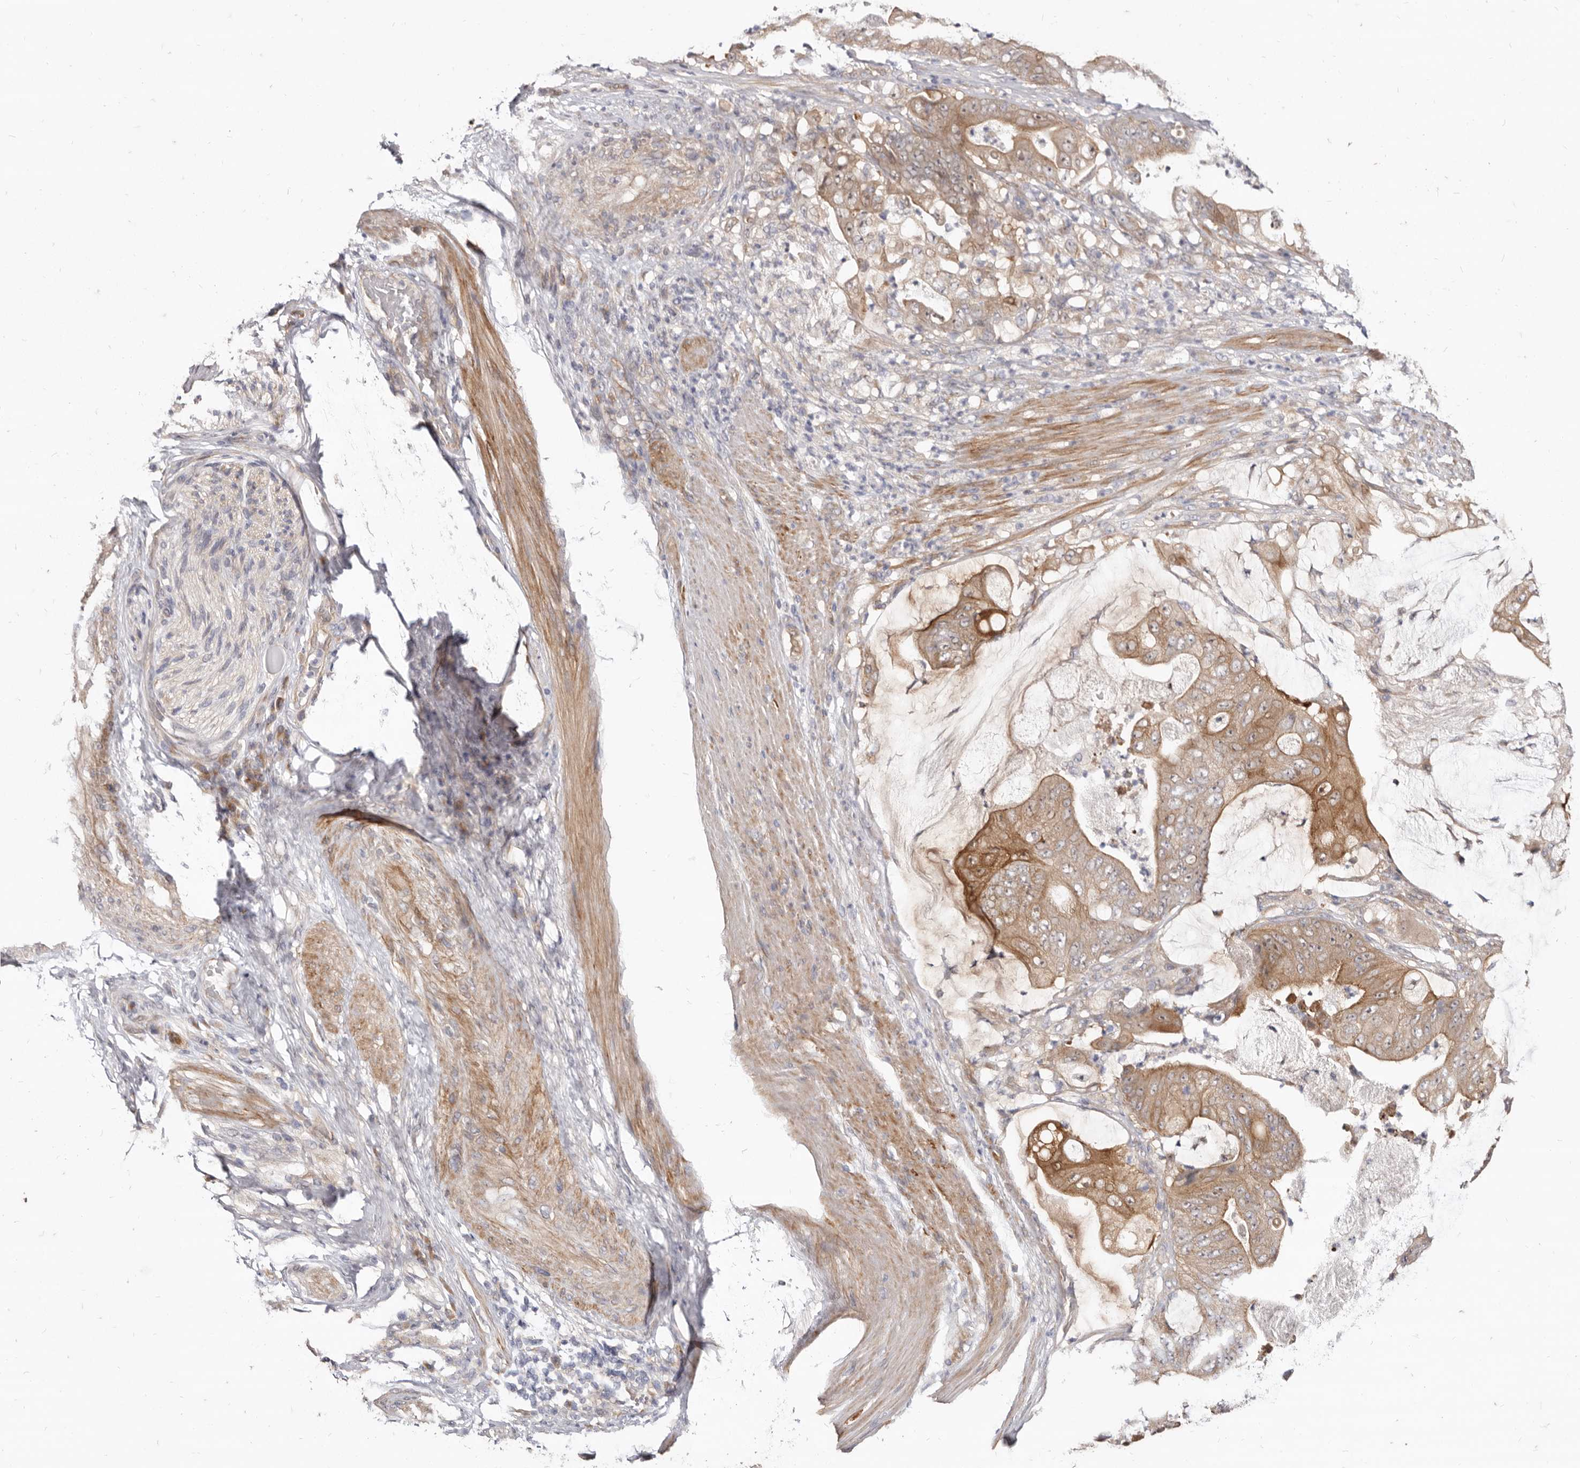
{"staining": {"intensity": "moderate", "quantity": ">75%", "location": "cytoplasmic/membranous"}, "tissue": "stomach cancer", "cell_type": "Tumor cells", "image_type": "cancer", "snomed": [{"axis": "morphology", "description": "Adenocarcinoma, NOS"}, {"axis": "topography", "description": "Stomach"}], "caption": "Immunohistochemistry photomicrograph of human stomach cancer (adenocarcinoma) stained for a protein (brown), which exhibits medium levels of moderate cytoplasmic/membranous positivity in about >75% of tumor cells.", "gene": "GPATCH4", "patient": {"sex": "female", "age": 73}}